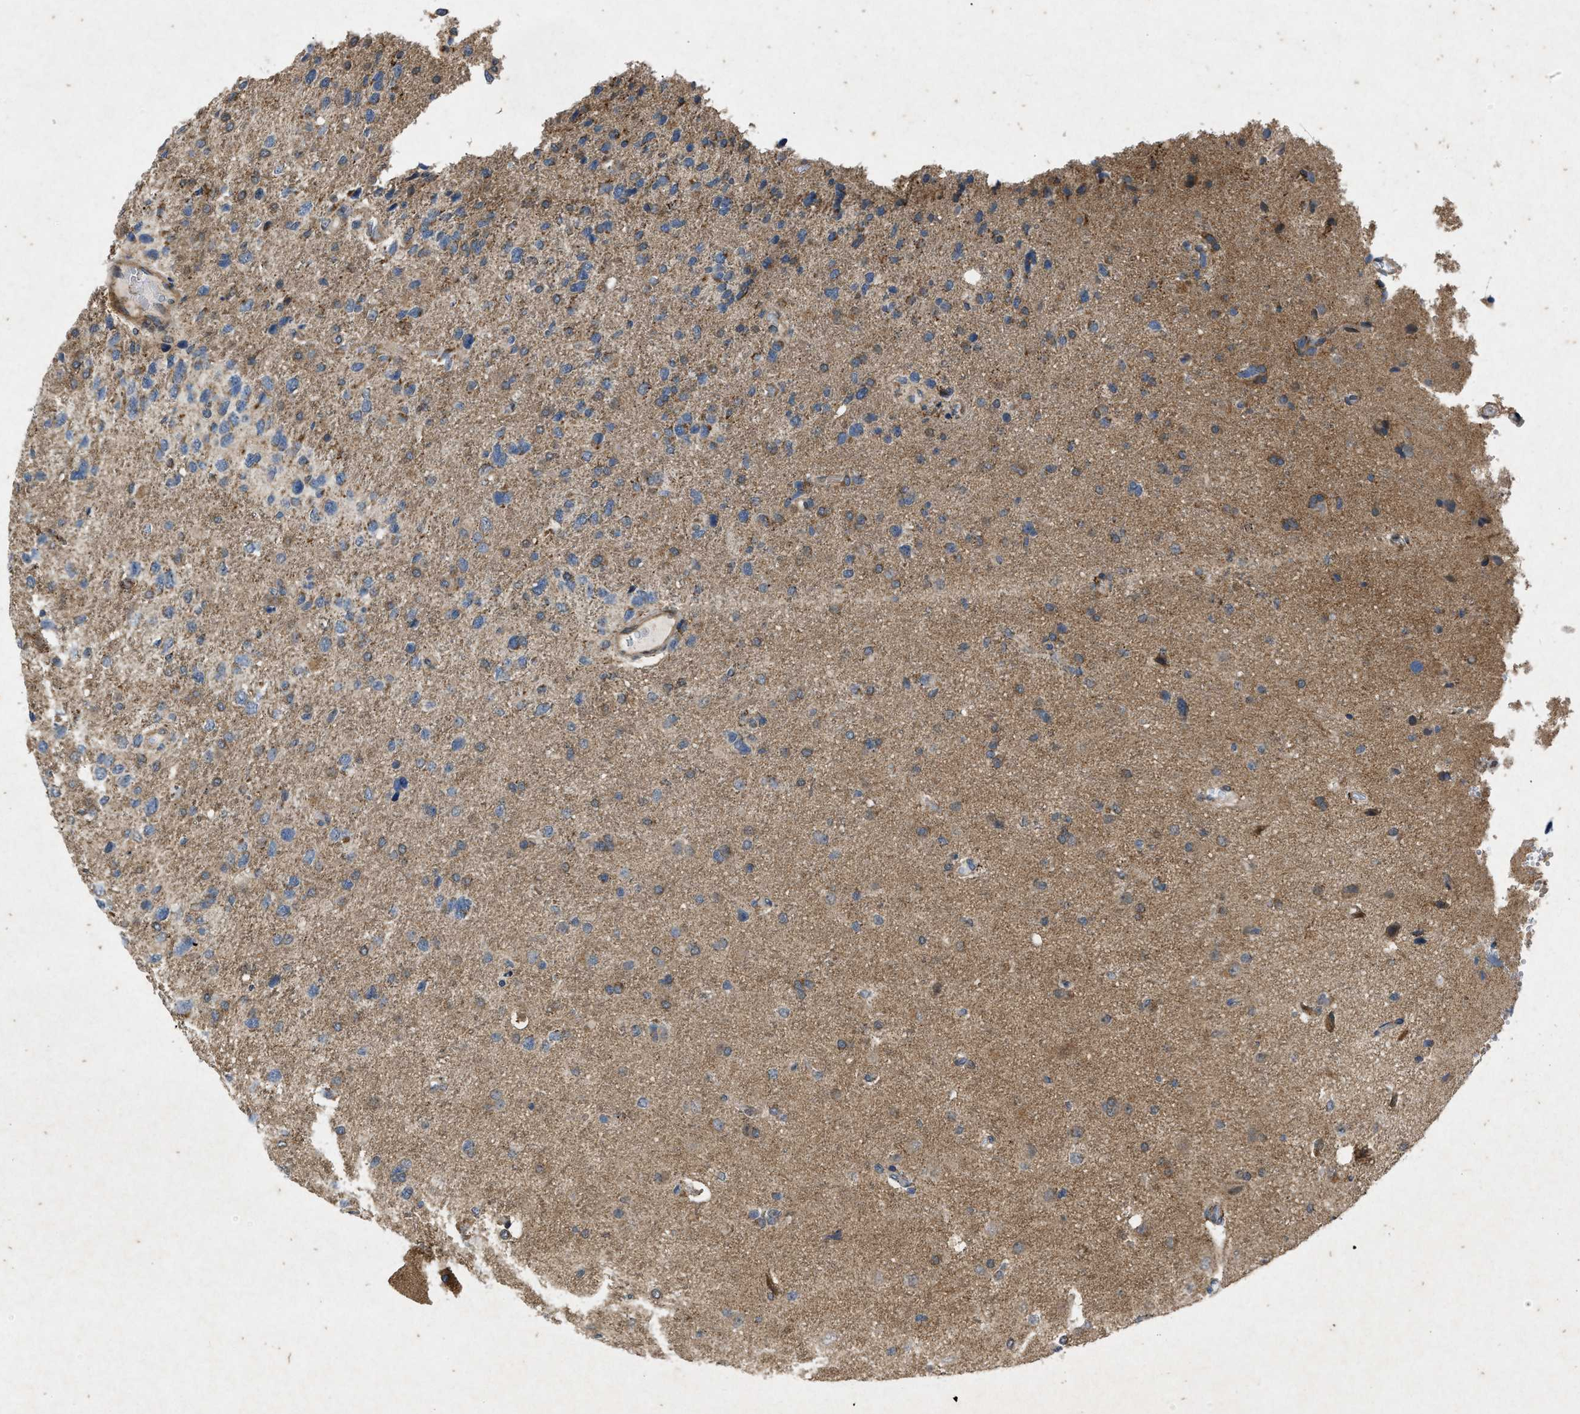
{"staining": {"intensity": "moderate", "quantity": ">75%", "location": "cytoplasmic/membranous"}, "tissue": "glioma", "cell_type": "Tumor cells", "image_type": "cancer", "snomed": [{"axis": "morphology", "description": "Glioma, malignant, High grade"}, {"axis": "topography", "description": "Brain"}], "caption": "An IHC photomicrograph of tumor tissue is shown. Protein staining in brown labels moderate cytoplasmic/membranous positivity in glioma within tumor cells.", "gene": "PRKG2", "patient": {"sex": "female", "age": 58}}